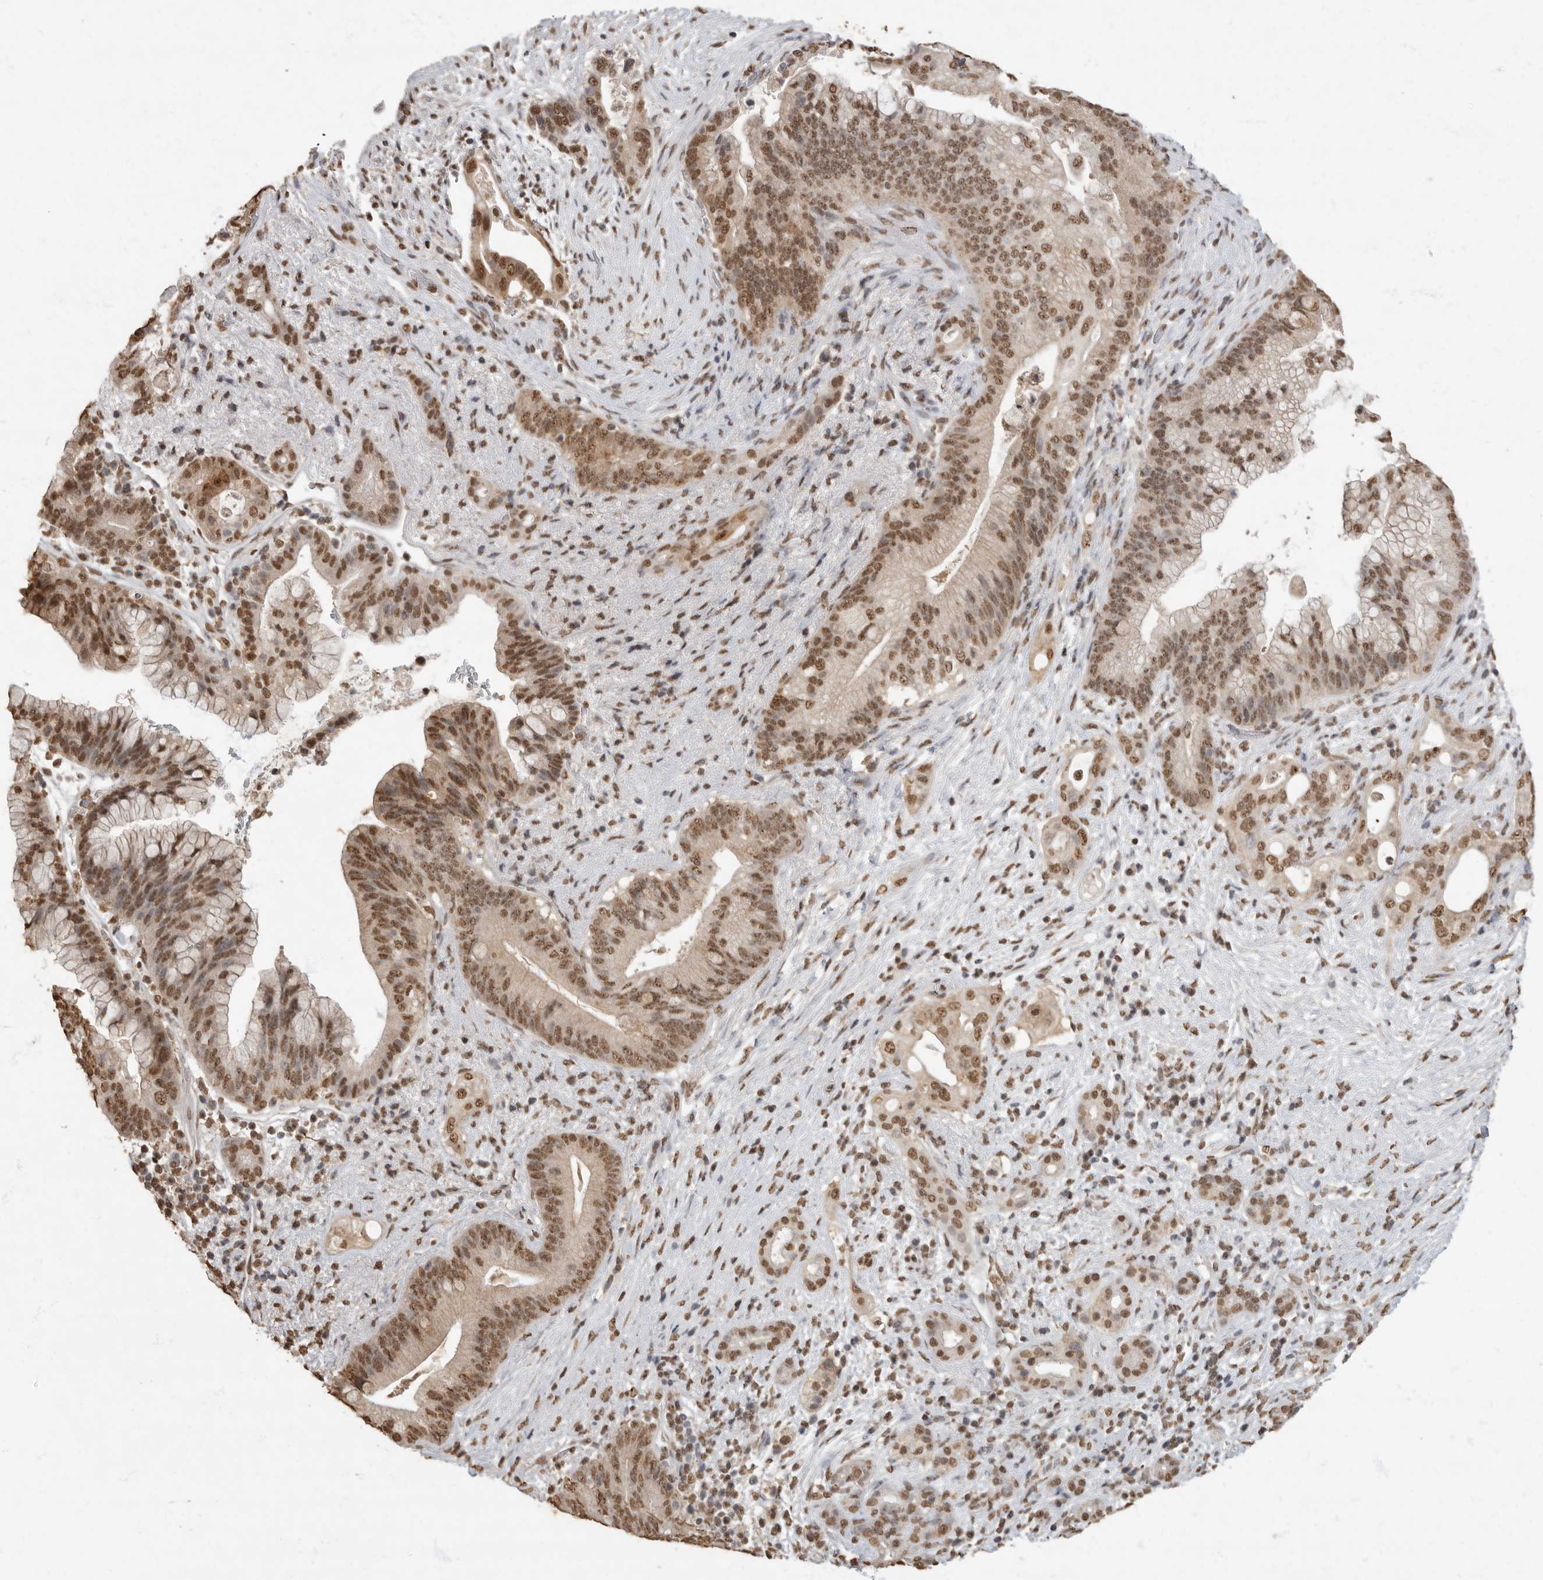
{"staining": {"intensity": "moderate", "quantity": ">75%", "location": "cytoplasmic/membranous,nuclear"}, "tissue": "pancreatic cancer", "cell_type": "Tumor cells", "image_type": "cancer", "snomed": [{"axis": "morphology", "description": "Adenocarcinoma, NOS"}, {"axis": "topography", "description": "Pancreas"}], "caption": "This is a photomicrograph of immunohistochemistry staining of pancreatic cancer (adenocarcinoma), which shows moderate positivity in the cytoplasmic/membranous and nuclear of tumor cells.", "gene": "NBL1", "patient": {"sex": "male", "age": 53}}